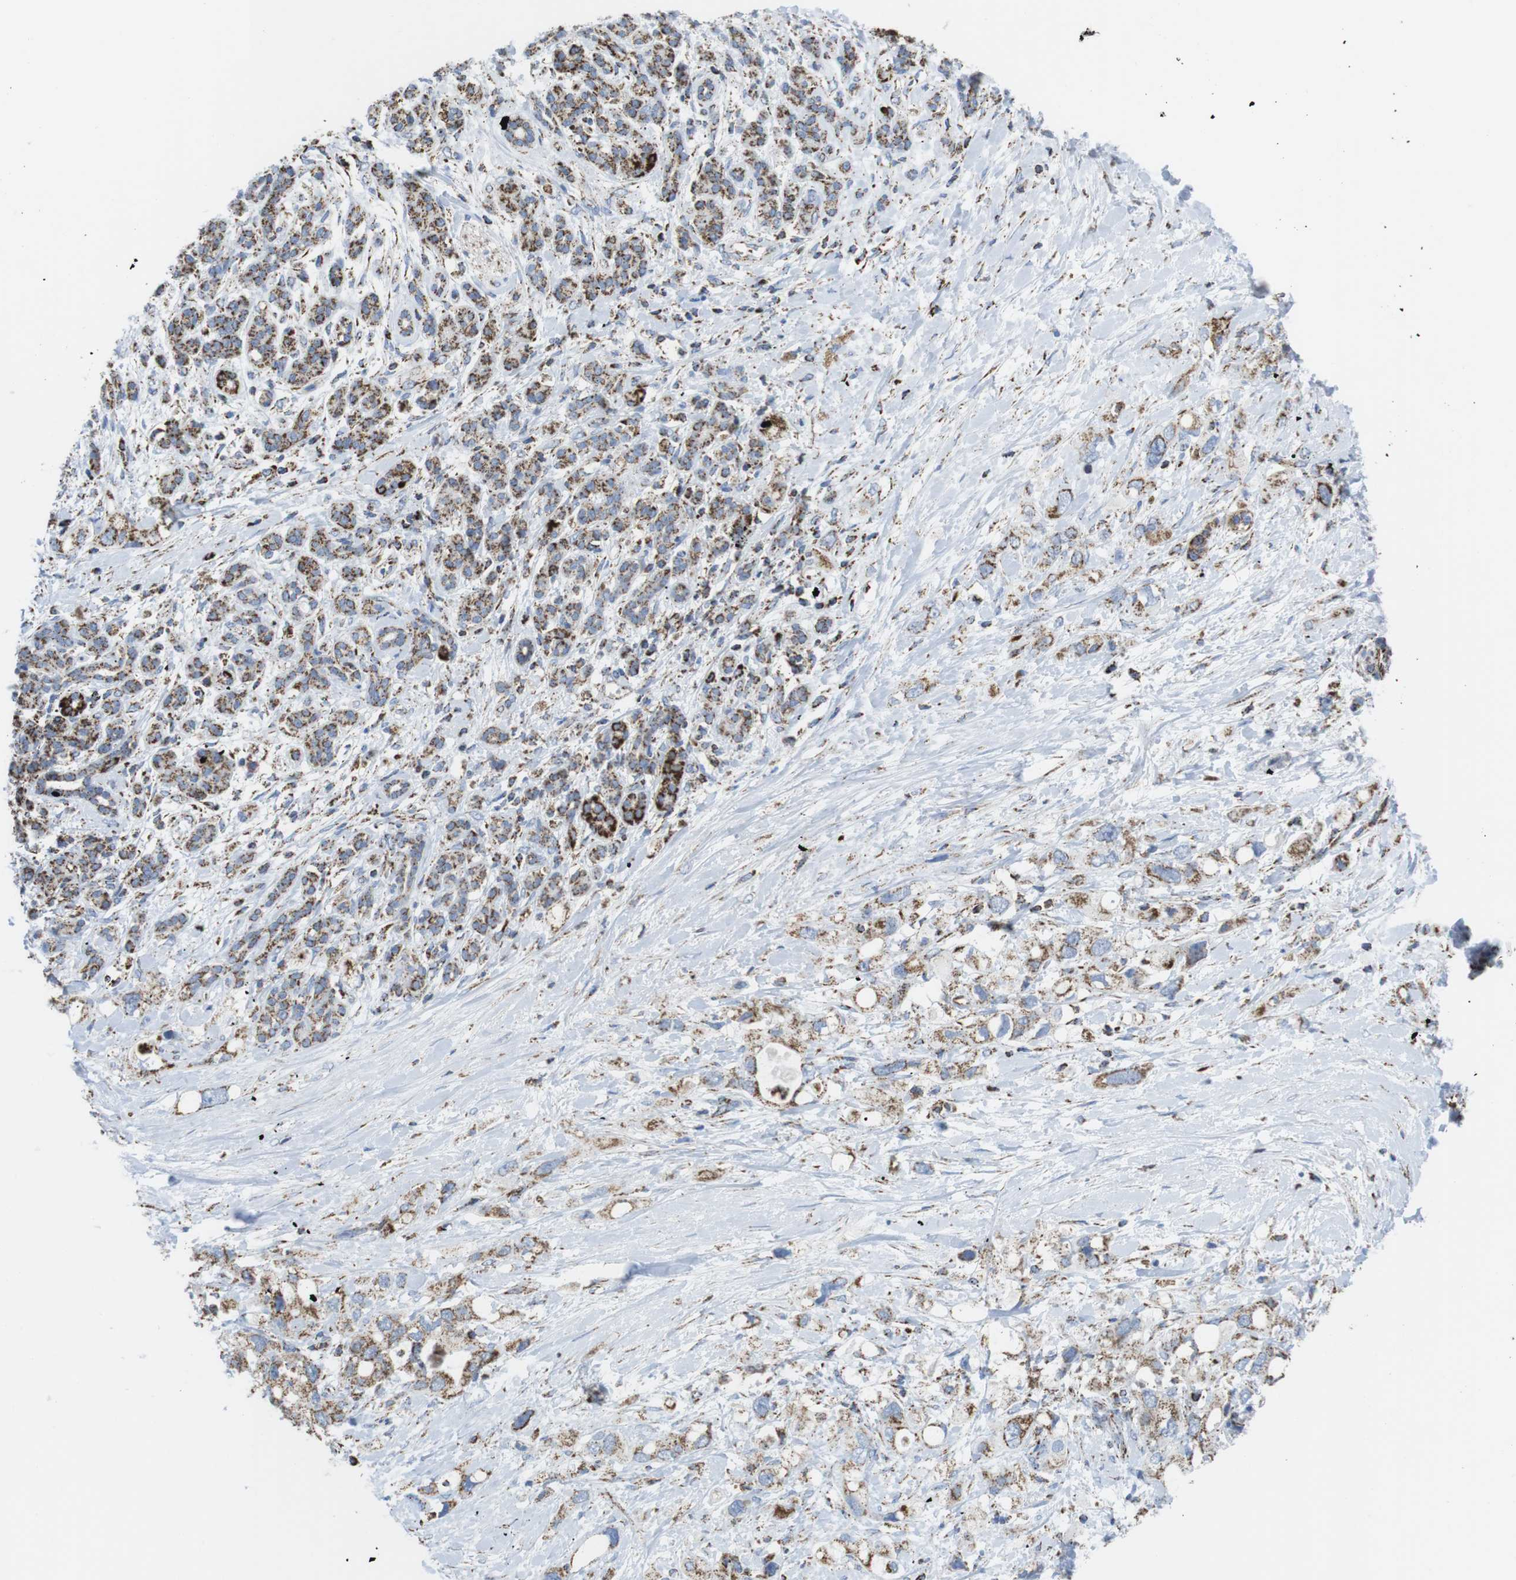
{"staining": {"intensity": "moderate", "quantity": ">75%", "location": "cytoplasmic/membranous"}, "tissue": "pancreatic cancer", "cell_type": "Tumor cells", "image_type": "cancer", "snomed": [{"axis": "morphology", "description": "Adenocarcinoma, NOS"}, {"axis": "topography", "description": "Pancreas"}], "caption": "IHC histopathology image of pancreatic cancer stained for a protein (brown), which displays medium levels of moderate cytoplasmic/membranous expression in about >75% of tumor cells.", "gene": "ATP5PO", "patient": {"sex": "female", "age": 56}}